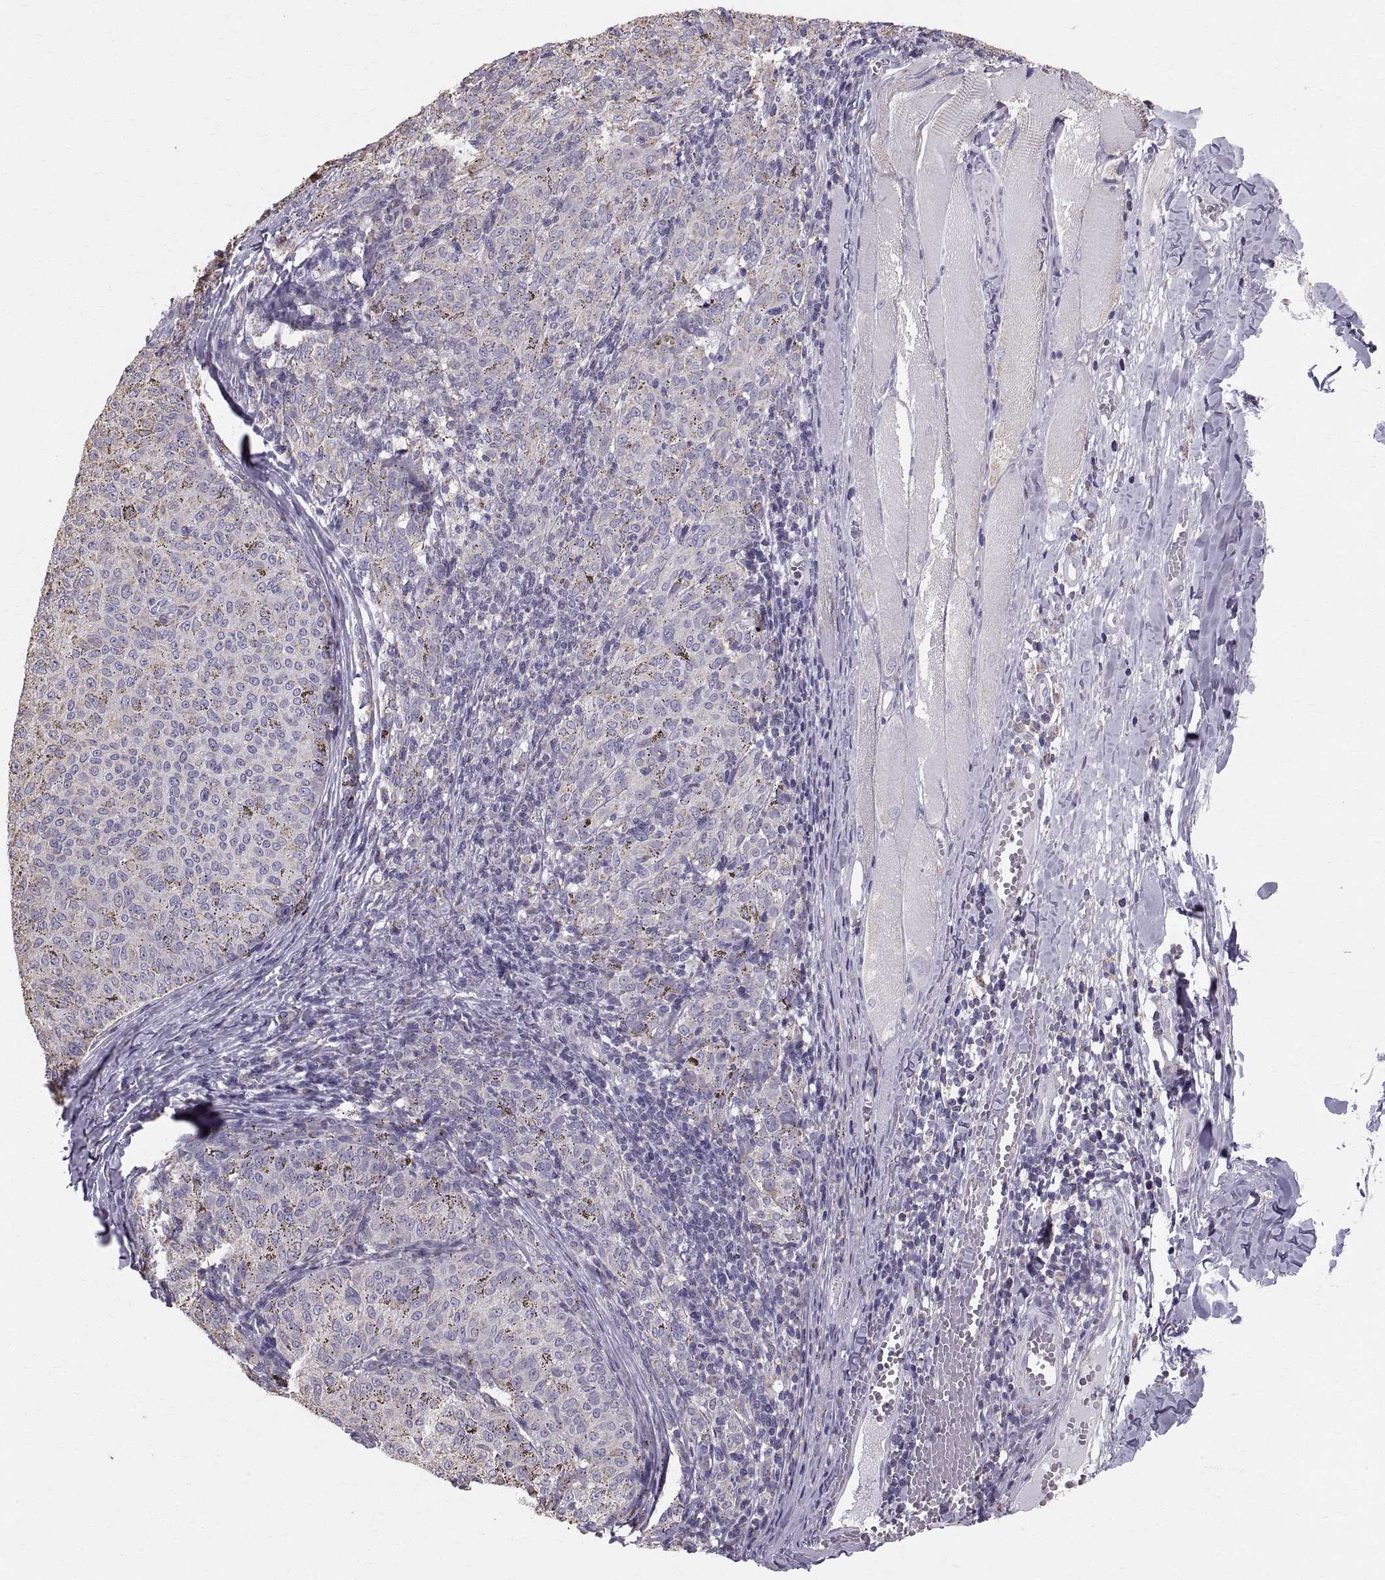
{"staining": {"intensity": "negative", "quantity": "none", "location": "none"}, "tissue": "melanoma", "cell_type": "Tumor cells", "image_type": "cancer", "snomed": [{"axis": "morphology", "description": "Malignant melanoma, NOS"}, {"axis": "topography", "description": "Skin"}], "caption": "Tumor cells are negative for brown protein staining in malignant melanoma.", "gene": "STMND1", "patient": {"sex": "female", "age": 72}}